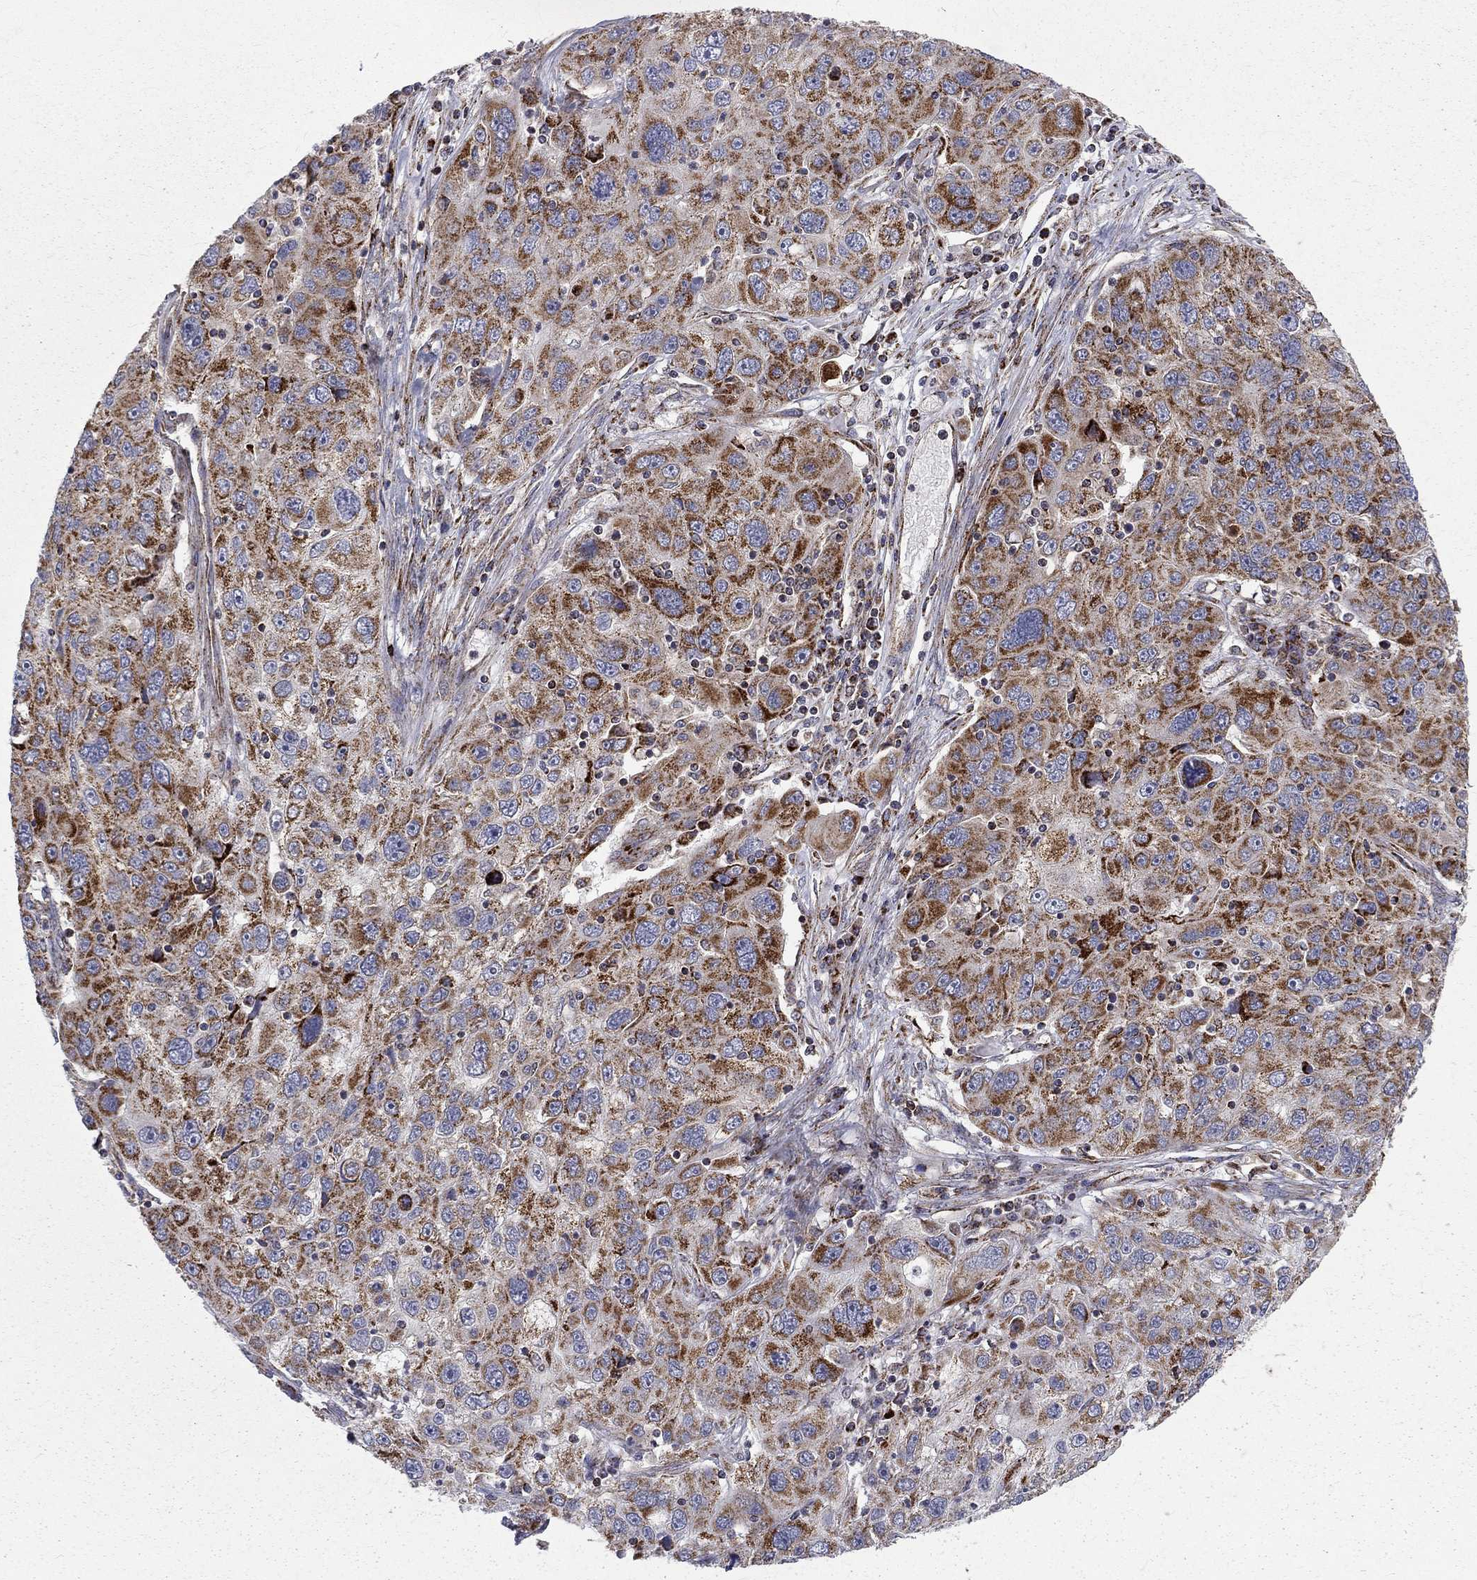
{"staining": {"intensity": "strong", "quantity": ">75%", "location": "cytoplasmic/membranous"}, "tissue": "stomach cancer", "cell_type": "Tumor cells", "image_type": "cancer", "snomed": [{"axis": "morphology", "description": "Adenocarcinoma, NOS"}, {"axis": "topography", "description": "Stomach"}], "caption": "Human stomach cancer (adenocarcinoma) stained with a protein marker displays strong staining in tumor cells.", "gene": "ALDH1B1", "patient": {"sex": "male", "age": 56}}